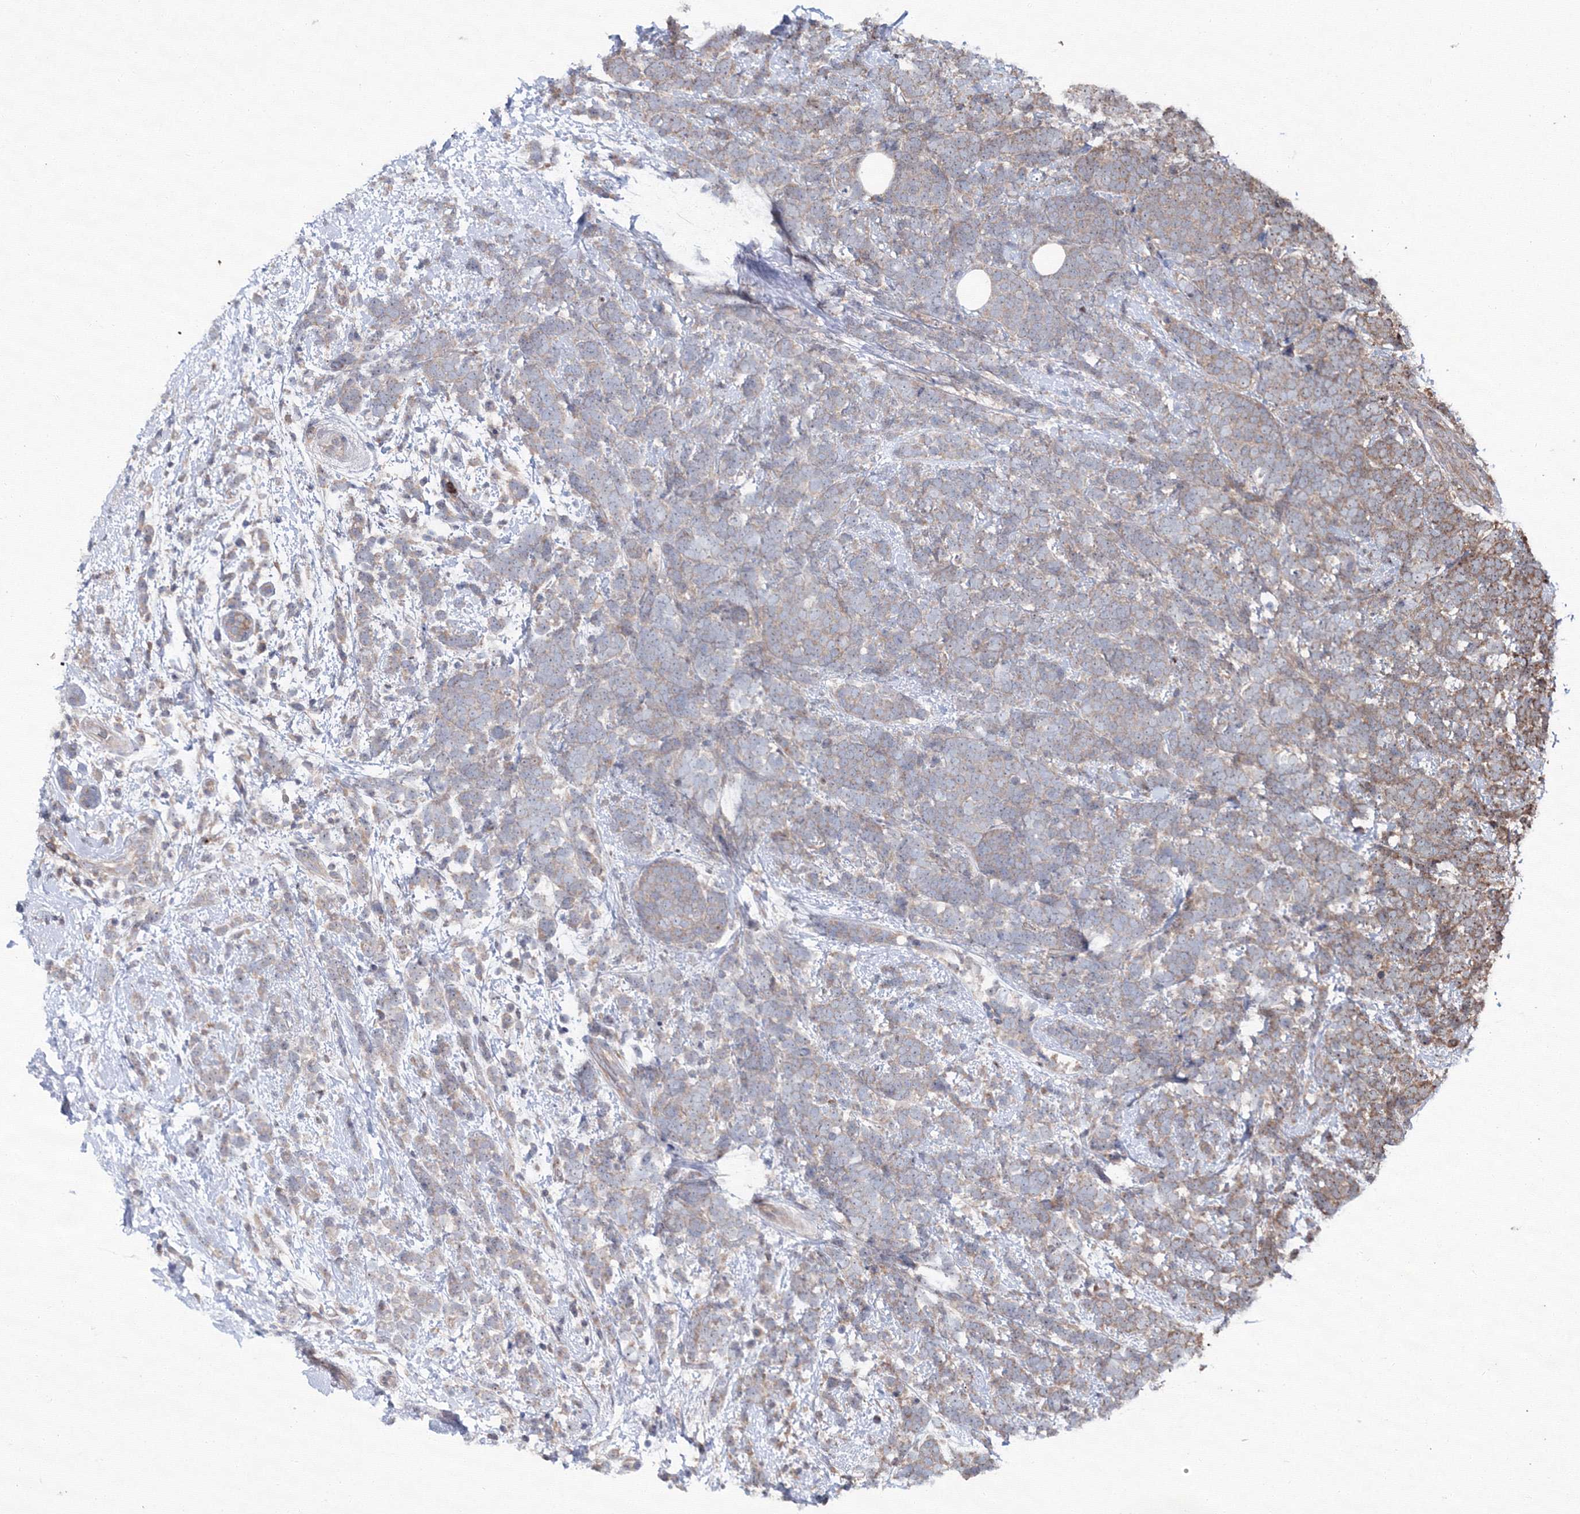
{"staining": {"intensity": "weak", "quantity": "25%-75%", "location": "cytoplasmic/membranous"}, "tissue": "breast cancer", "cell_type": "Tumor cells", "image_type": "cancer", "snomed": [{"axis": "morphology", "description": "Lobular carcinoma"}, {"axis": "topography", "description": "Breast"}], "caption": "Human lobular carcinoma (breast) stained for a protein (brown) demonstrates weak cytoplasmic/membranous positive expression in approximately 25%-75% of tumor cells.", "gene": "MKRN2", "patient": {"sex": "female", "age": 58}}